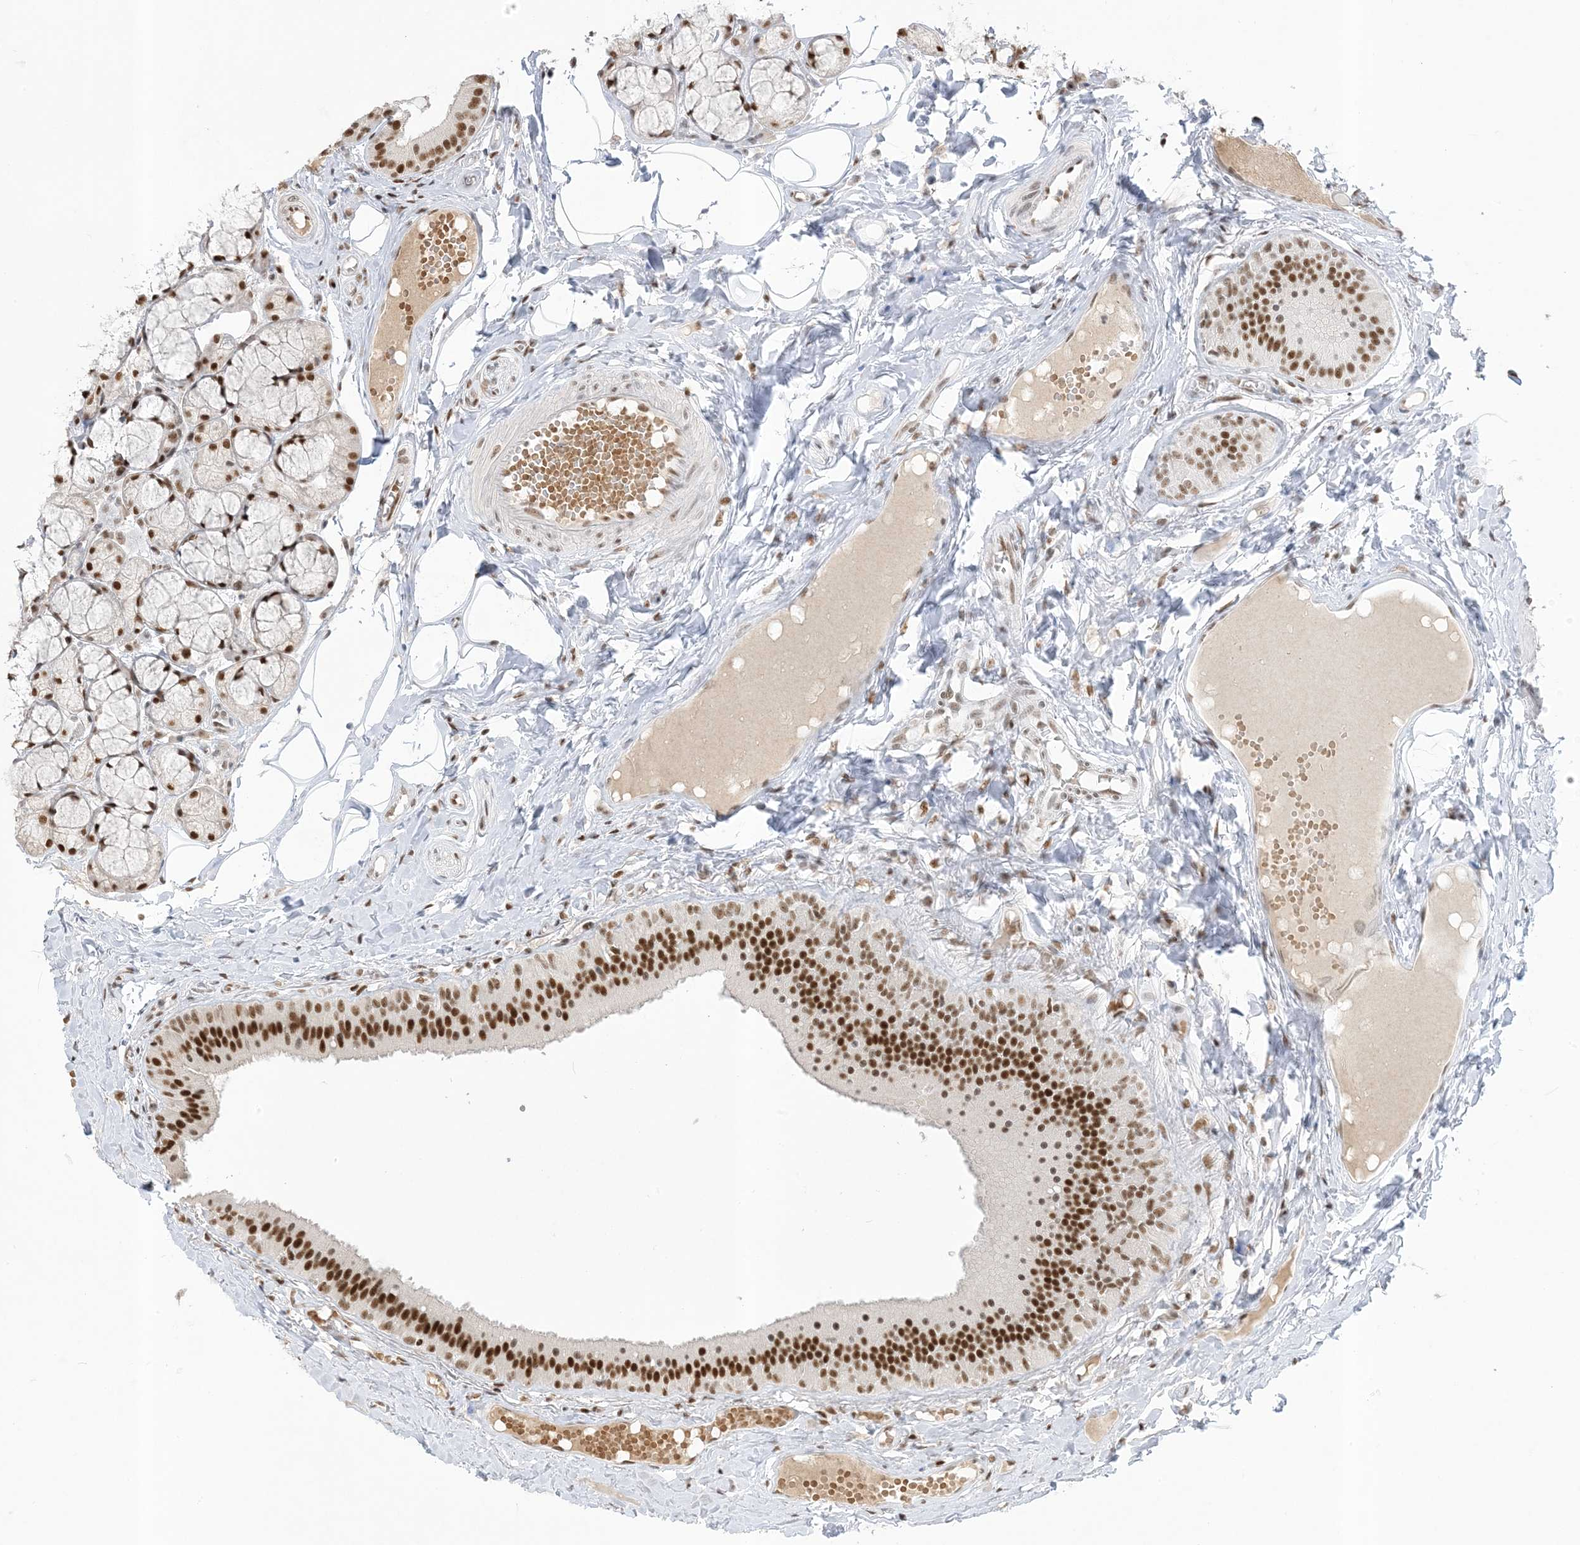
{"staining": {"intensity": "strong", "quantity": "25%-75%", "location": "nuclear"}, "tissue": "oral mucosa", "cell_type": "Squamous epithelial cells", "image_type": "normal", "snomed": [{"axis": "morphology", "description": "Normal tissue, NOS"}, {"axis": "topography", "description": "Skeletal muscle"}, {"axis": "topography", "description": "Oral tissue"}, {"axis": "topography", "description": "Salivary gland"}, {"axis": "topography", "description": "Peripheral nerve tissue"}], "caption": "Immunohistochemical staining of benign human oral mucosa exhibits strong nuclear protein staining in approximately 25%-75% of squamous epithelial cells.", "gene": "PPIL2", "patient": {"sex": "male", "age": 54}}